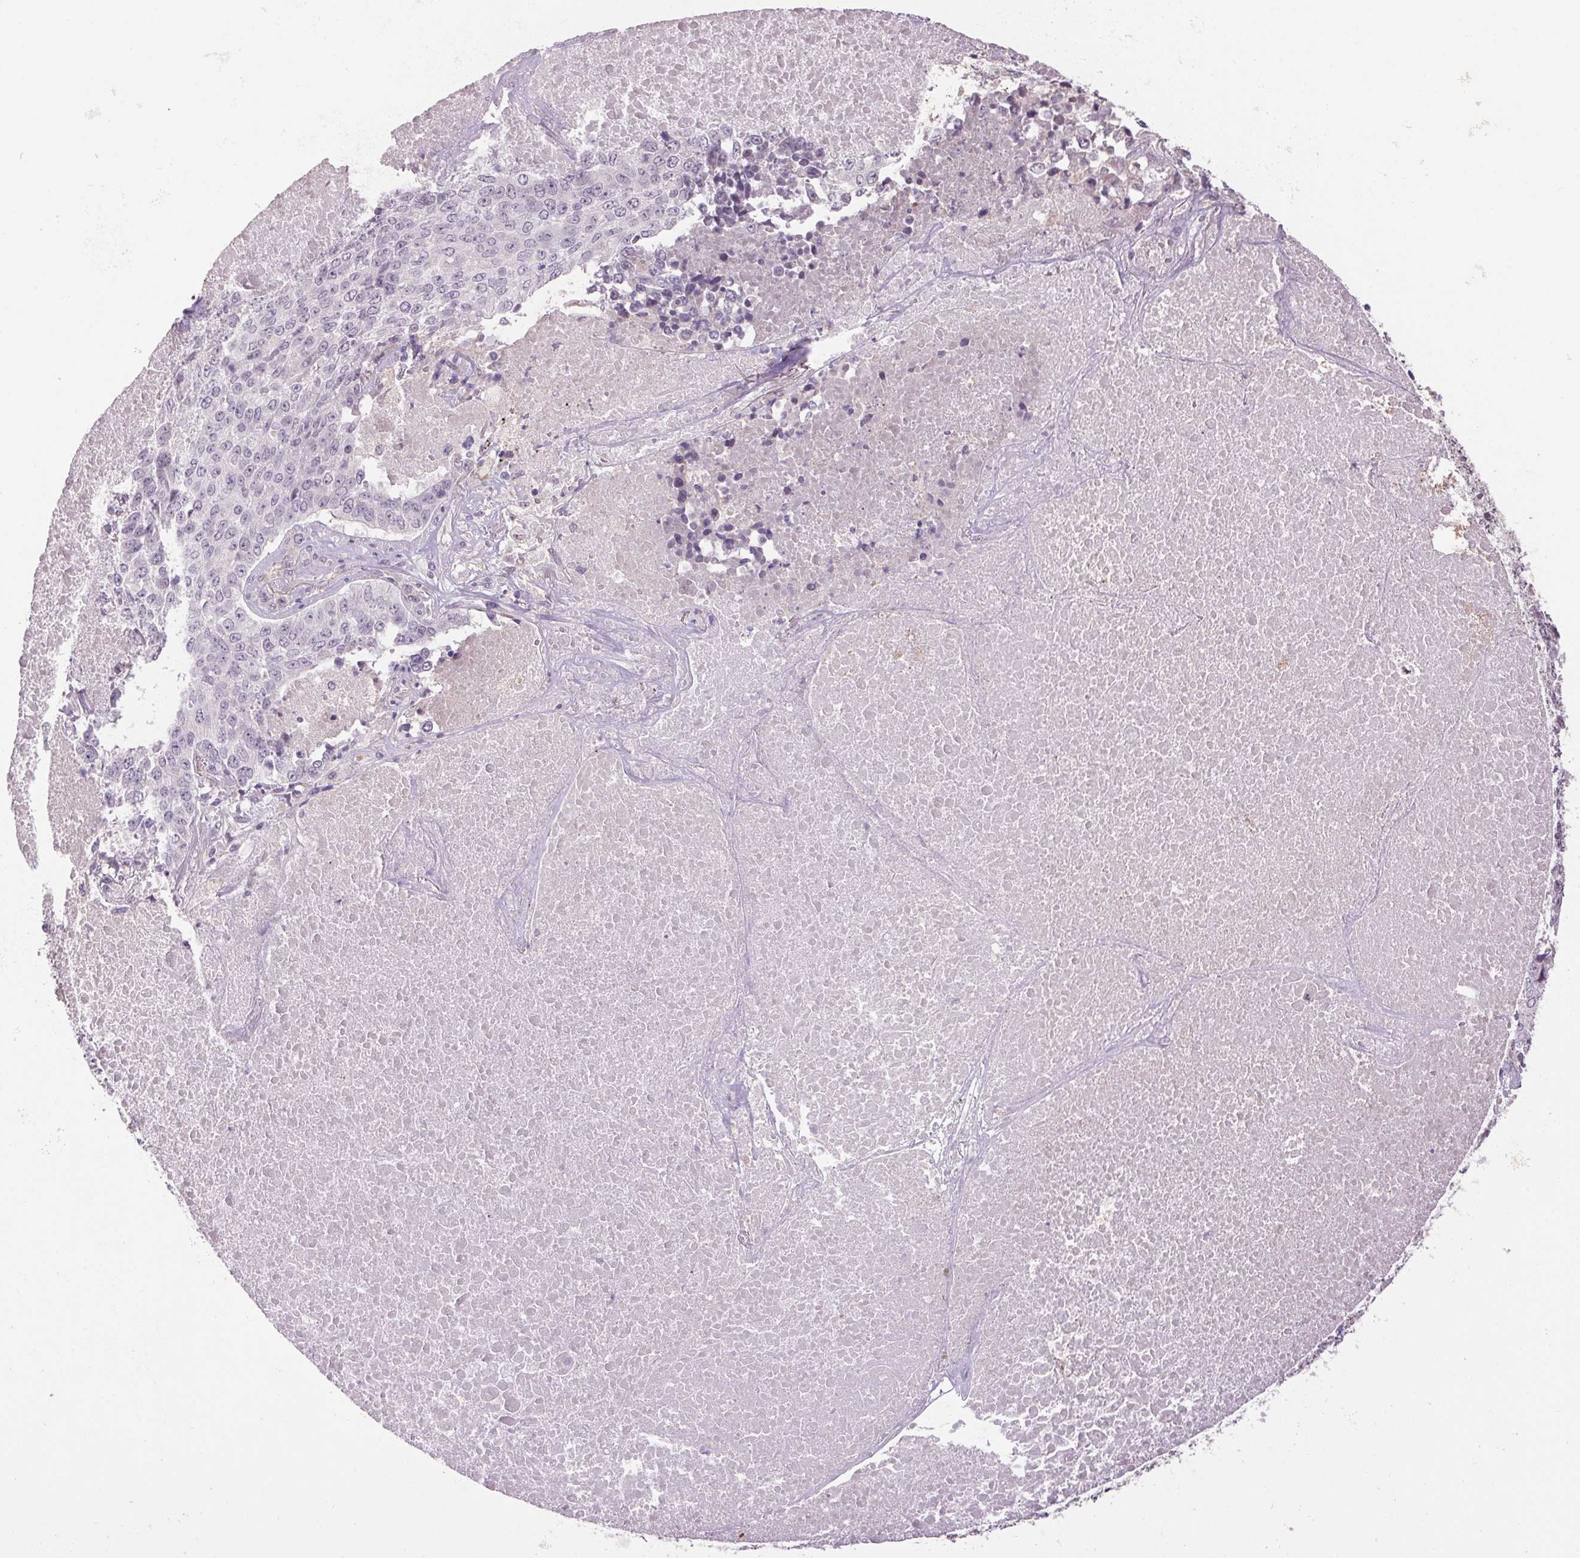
{"staining": {"intensity": "negative", "quantity": "none", "location": "none"}, "tissue": "lung cancer", "cell_type": "Tumor cells", "image_type": "cancer", "snomed": [{"axis": "morphology", "description": "Normal tissue, NOS"}, {"axis": "morphology", "description": "Squamous cell carcinoma, NOS"}, {"axis": "topography", "description": "Bronchus"}, {"axis": "topography", "description": "Lung"}], "caption": "A high-resolution micrograph shows immunohistochemistry staining of lung squamous cell carcinoma, which shows no significant expression in tumor cells.", "gene": "VWA3B", "patient": {"sex": "male", "age": 64}}